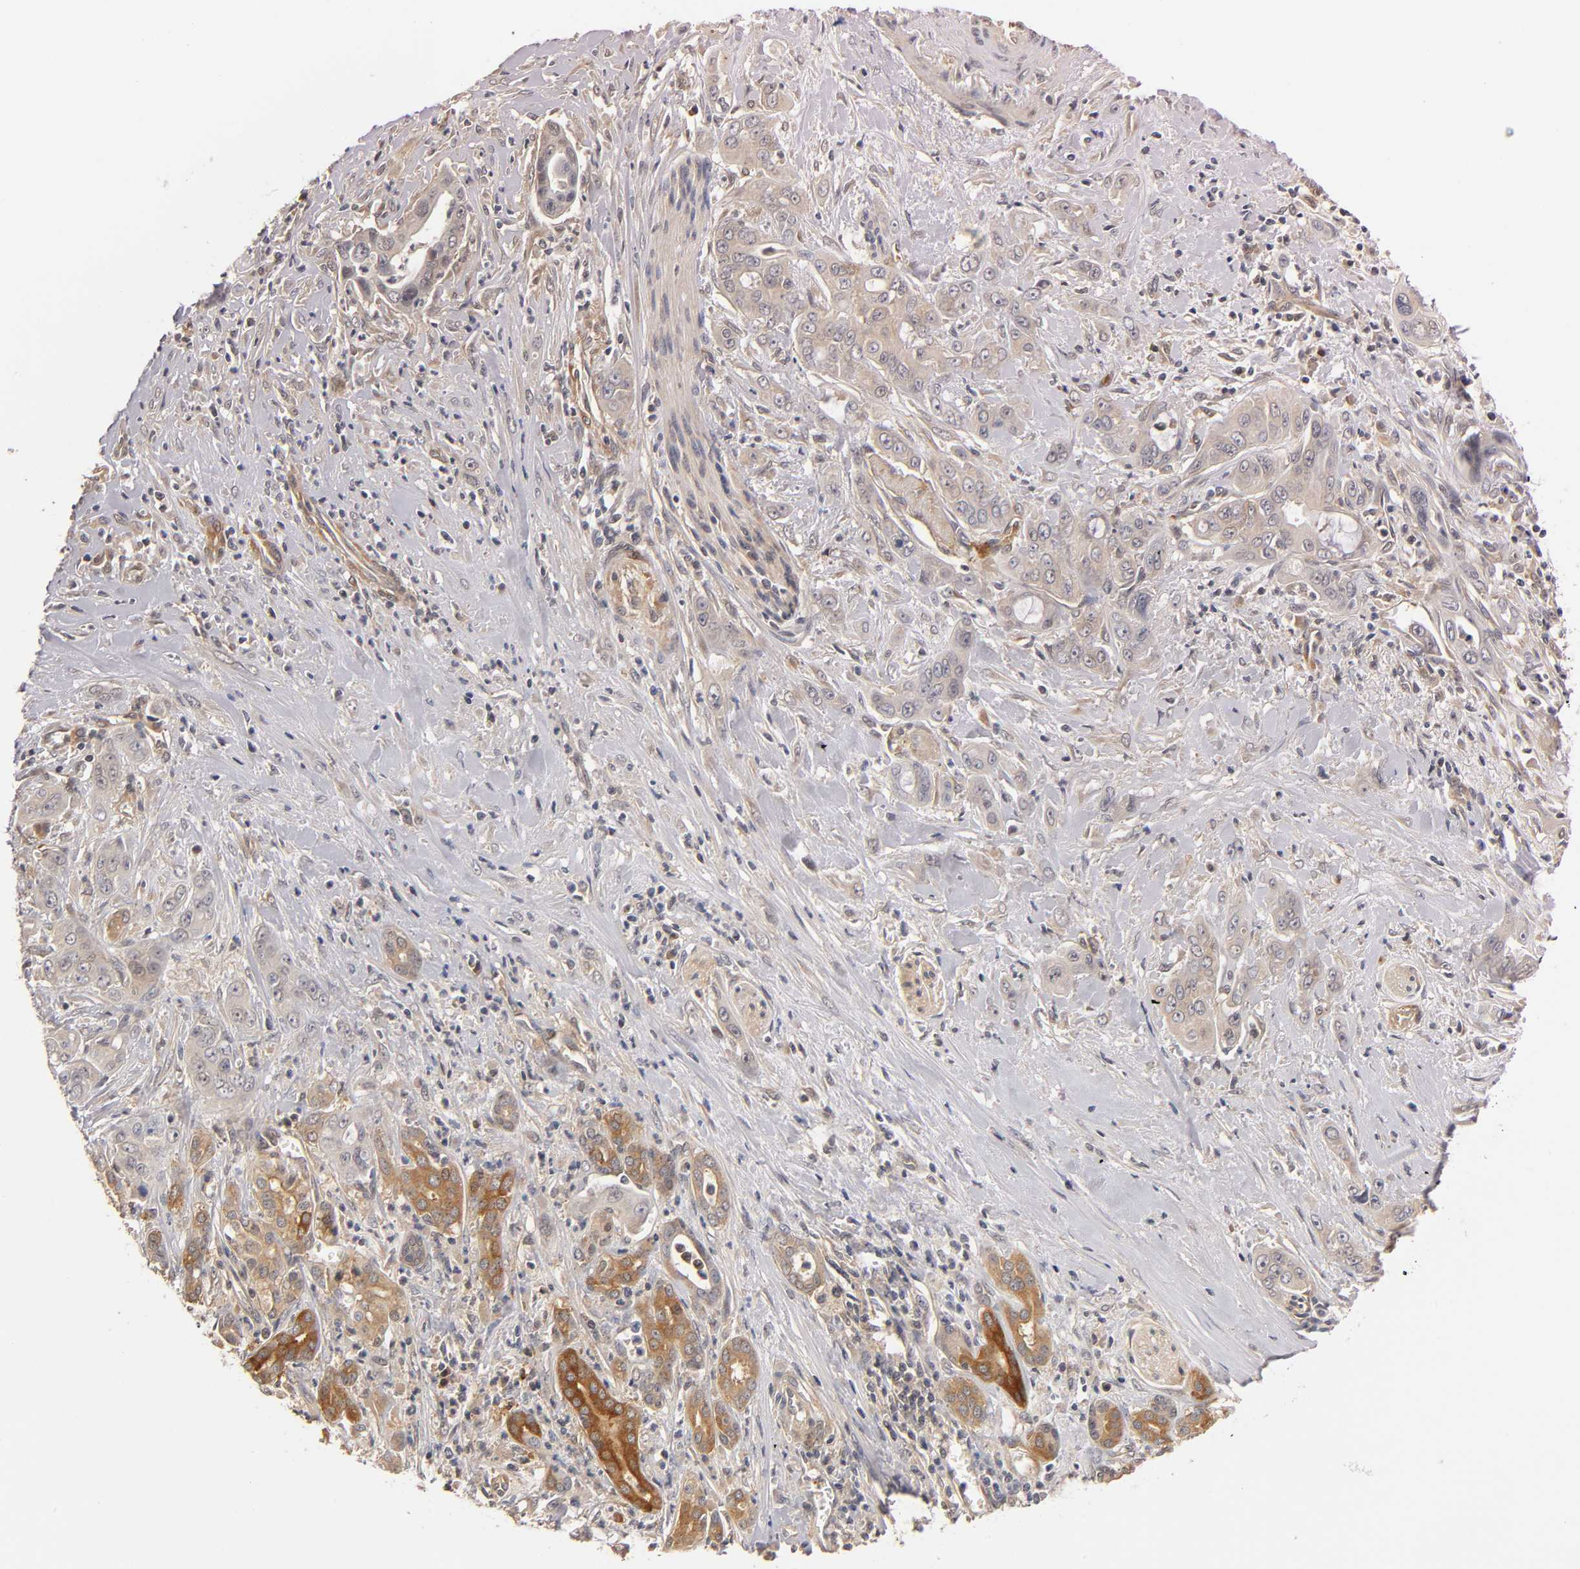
{"staining": {"intensity": "negative", "quantity": "none", "location": "none"}, "tissue": "pancreatic cancer", "cell_type": "Tumor cells", "image_type": "cancer", "snomed": [{"axis": "morphology", "description": "Adenocarcinoma, NOS"}, {"axis": "topography", "description": "Pancreas"}], "caption": "IHC of human pancreatic cancer demonstrates no positivity in tumor cells. (IHC, brightfield microscopy, high magnification).", "gene": "PDE5A", "patient": {"sex": "male", "age": 59}}